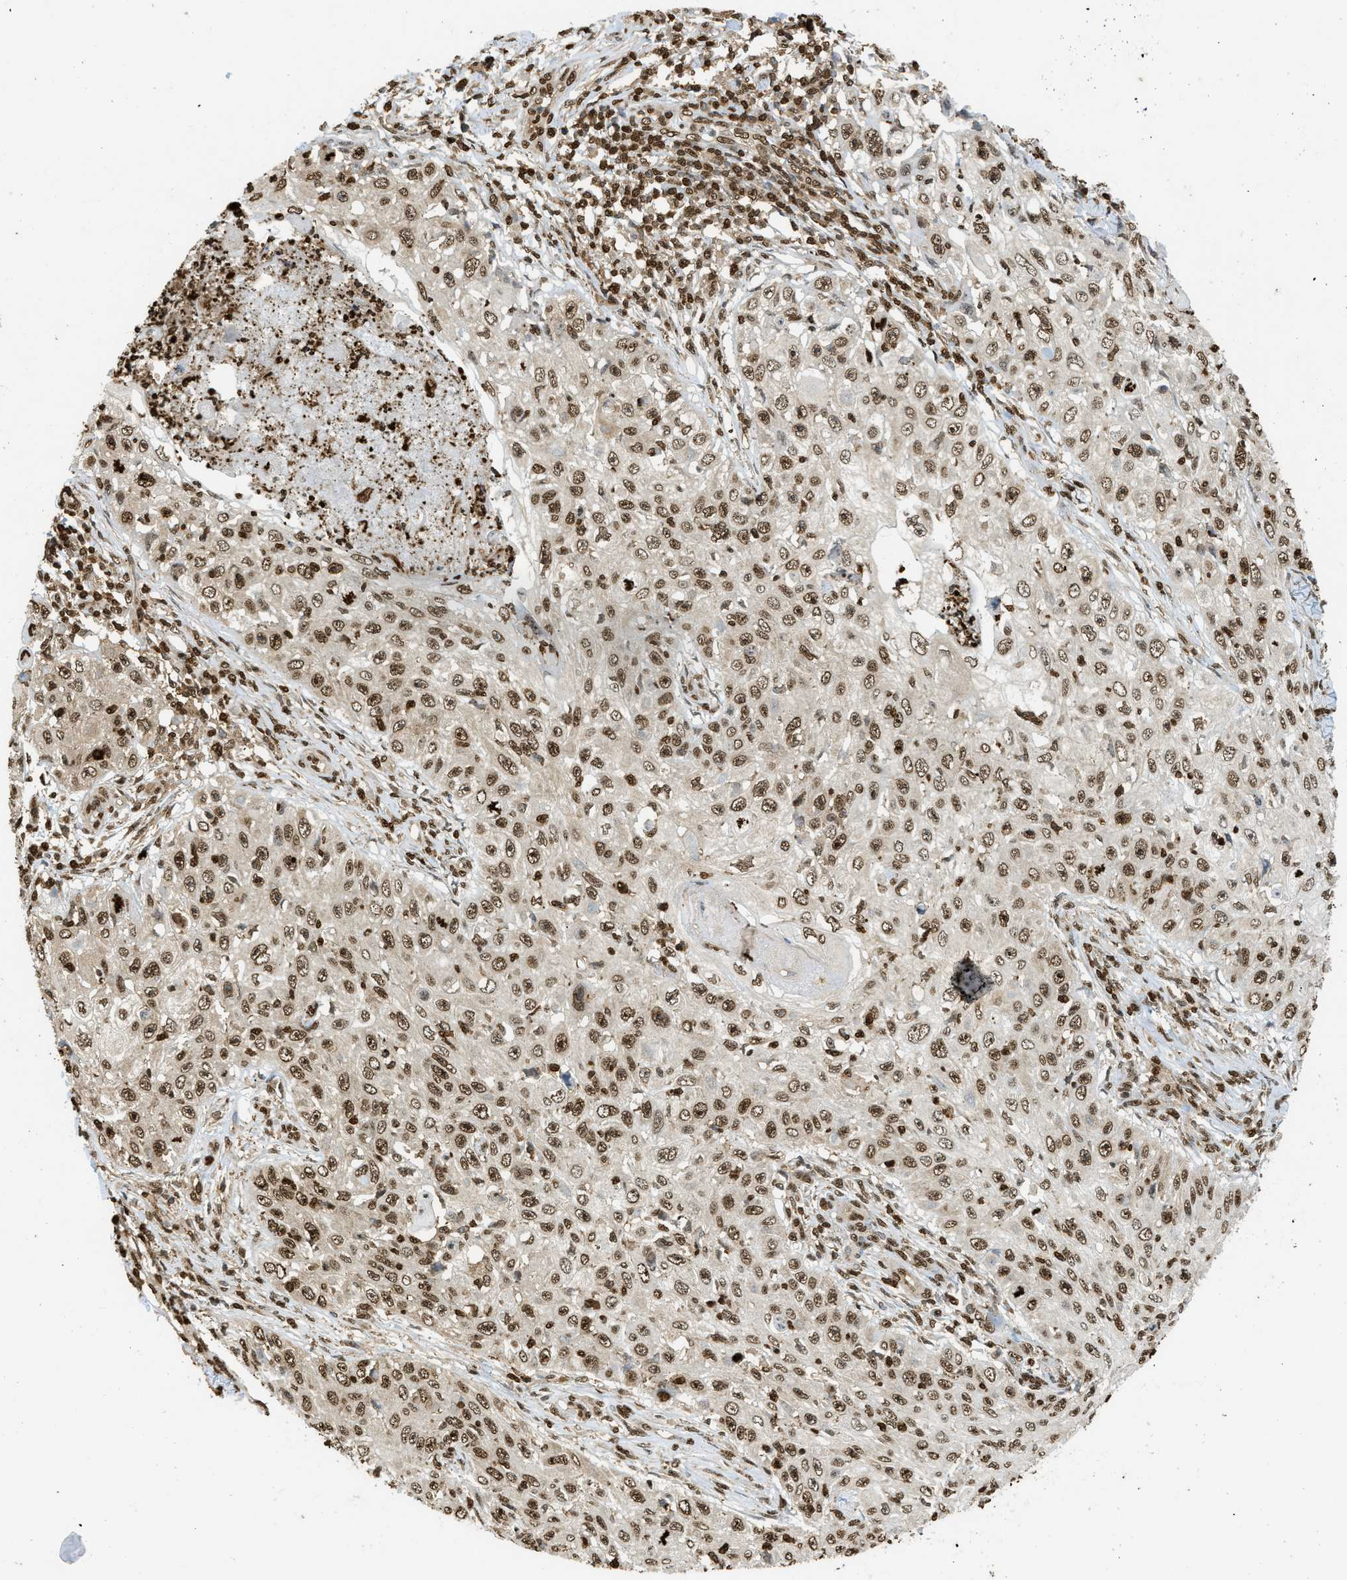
{"staining": {"intensity": "strong", "quantity": ">75%", "location": "nuclear"}, "tissue": "skin cancer", "cell_type": "Tumor cells", "image_type": "cancer", "snomed": [{"axis": "morphology", "description": "Squamous cell carcinoma, NOS"}, {"axis": "topography", "description": "Skin"}], "caption": "Brown immunohistochemical staining in human squamous cell carcinoma (skin) reveals strong nuclear positivity in approximately >75% of tumor cells.", "gene": "NR5A2", "patient": {"sex": "male", "age": 86}}